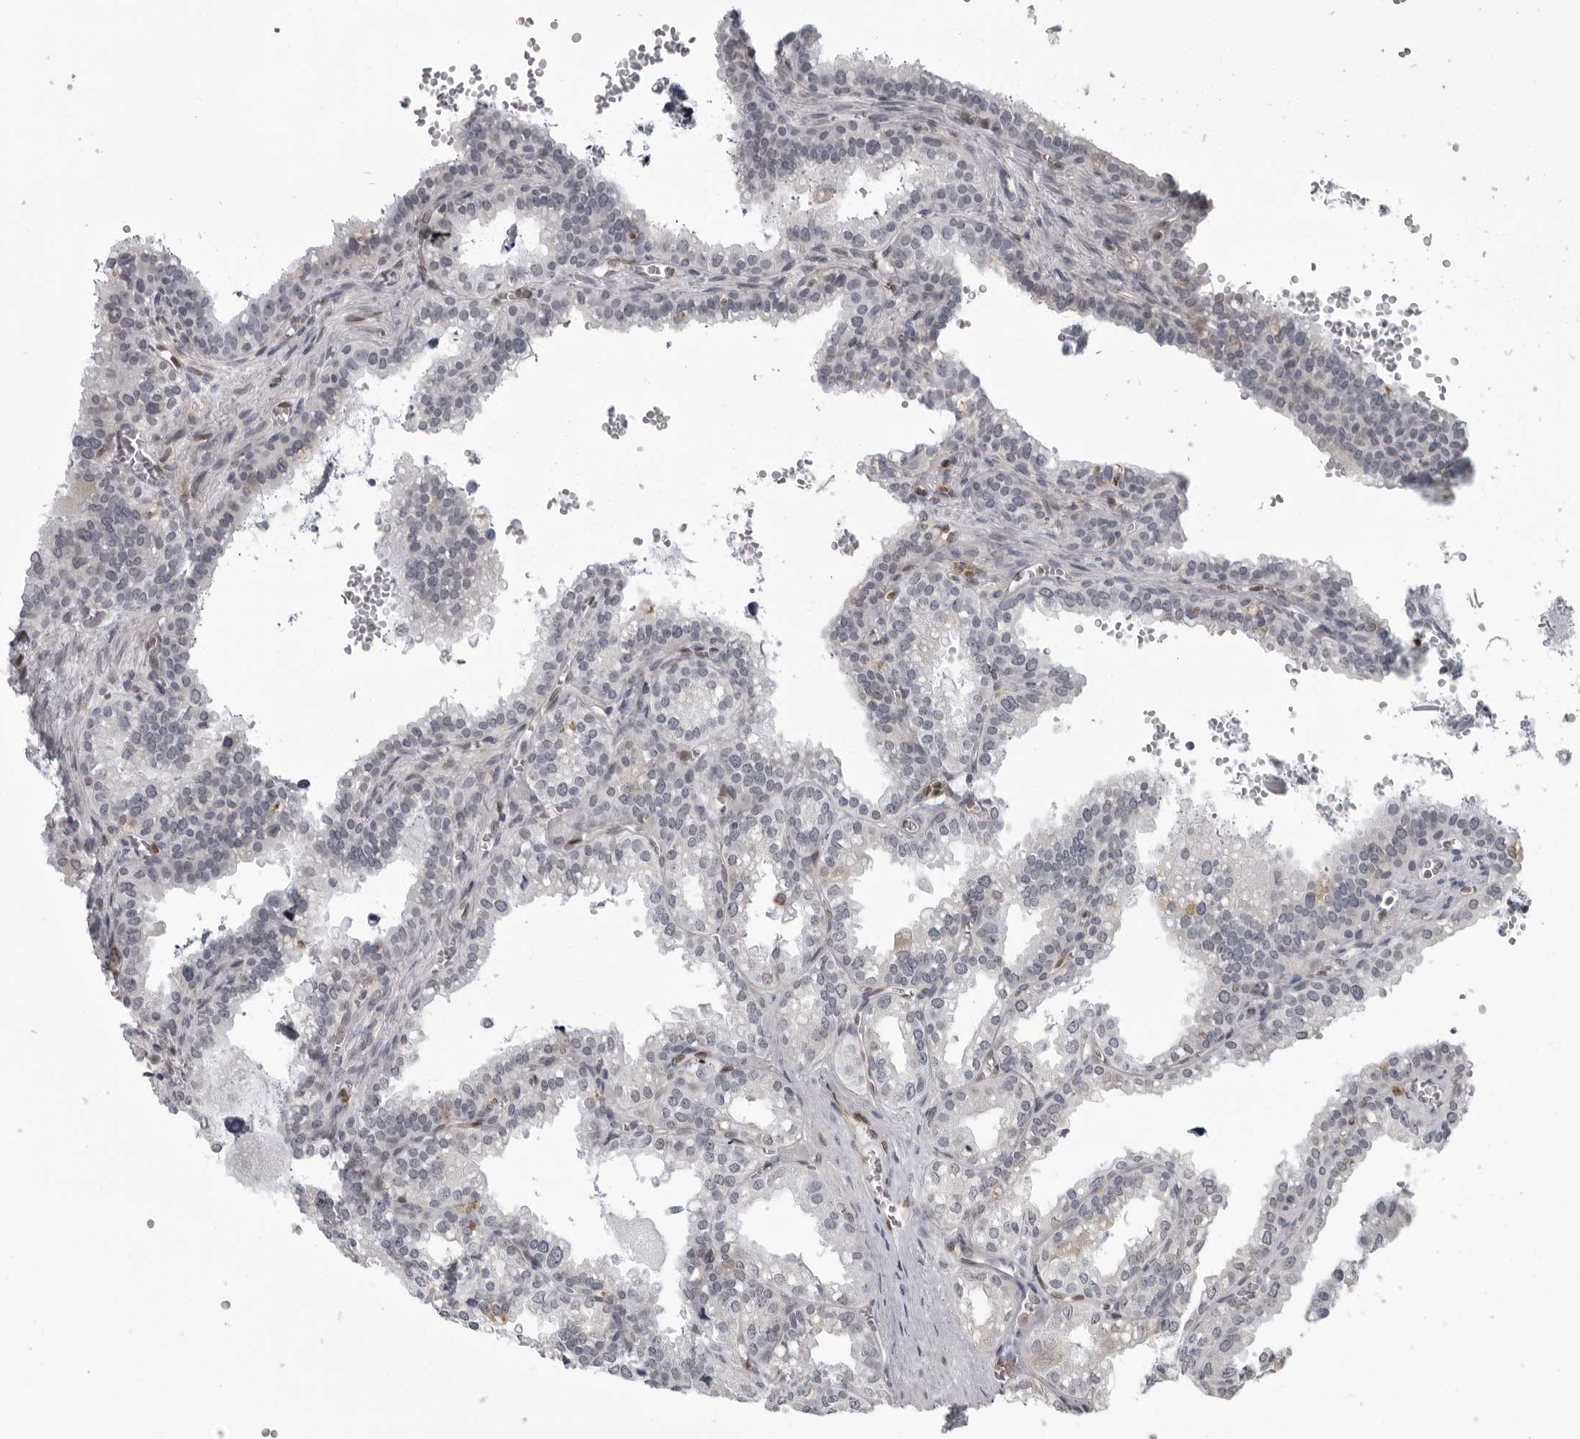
{"staining": {"intensity": "negative", "quantity": "none", "location": "none"}, "tissue": "seminal vesicle", "cell_type": "Glandular cells", "image_type": "normal", "snomed": [{"axis": "morphology", "description": "Normal tissue, NOS"}, {"axis": "topography", "description": "Prostate"}, {"axis": "topography", "description": "Seminal veicle"}], "caption": "Protein analysis of unremarkable seminal vesicle demonstrates no significant positivity in glandular cells.", "gene": "MAPK12", "patient": {"sex": "male", "age": 51}}